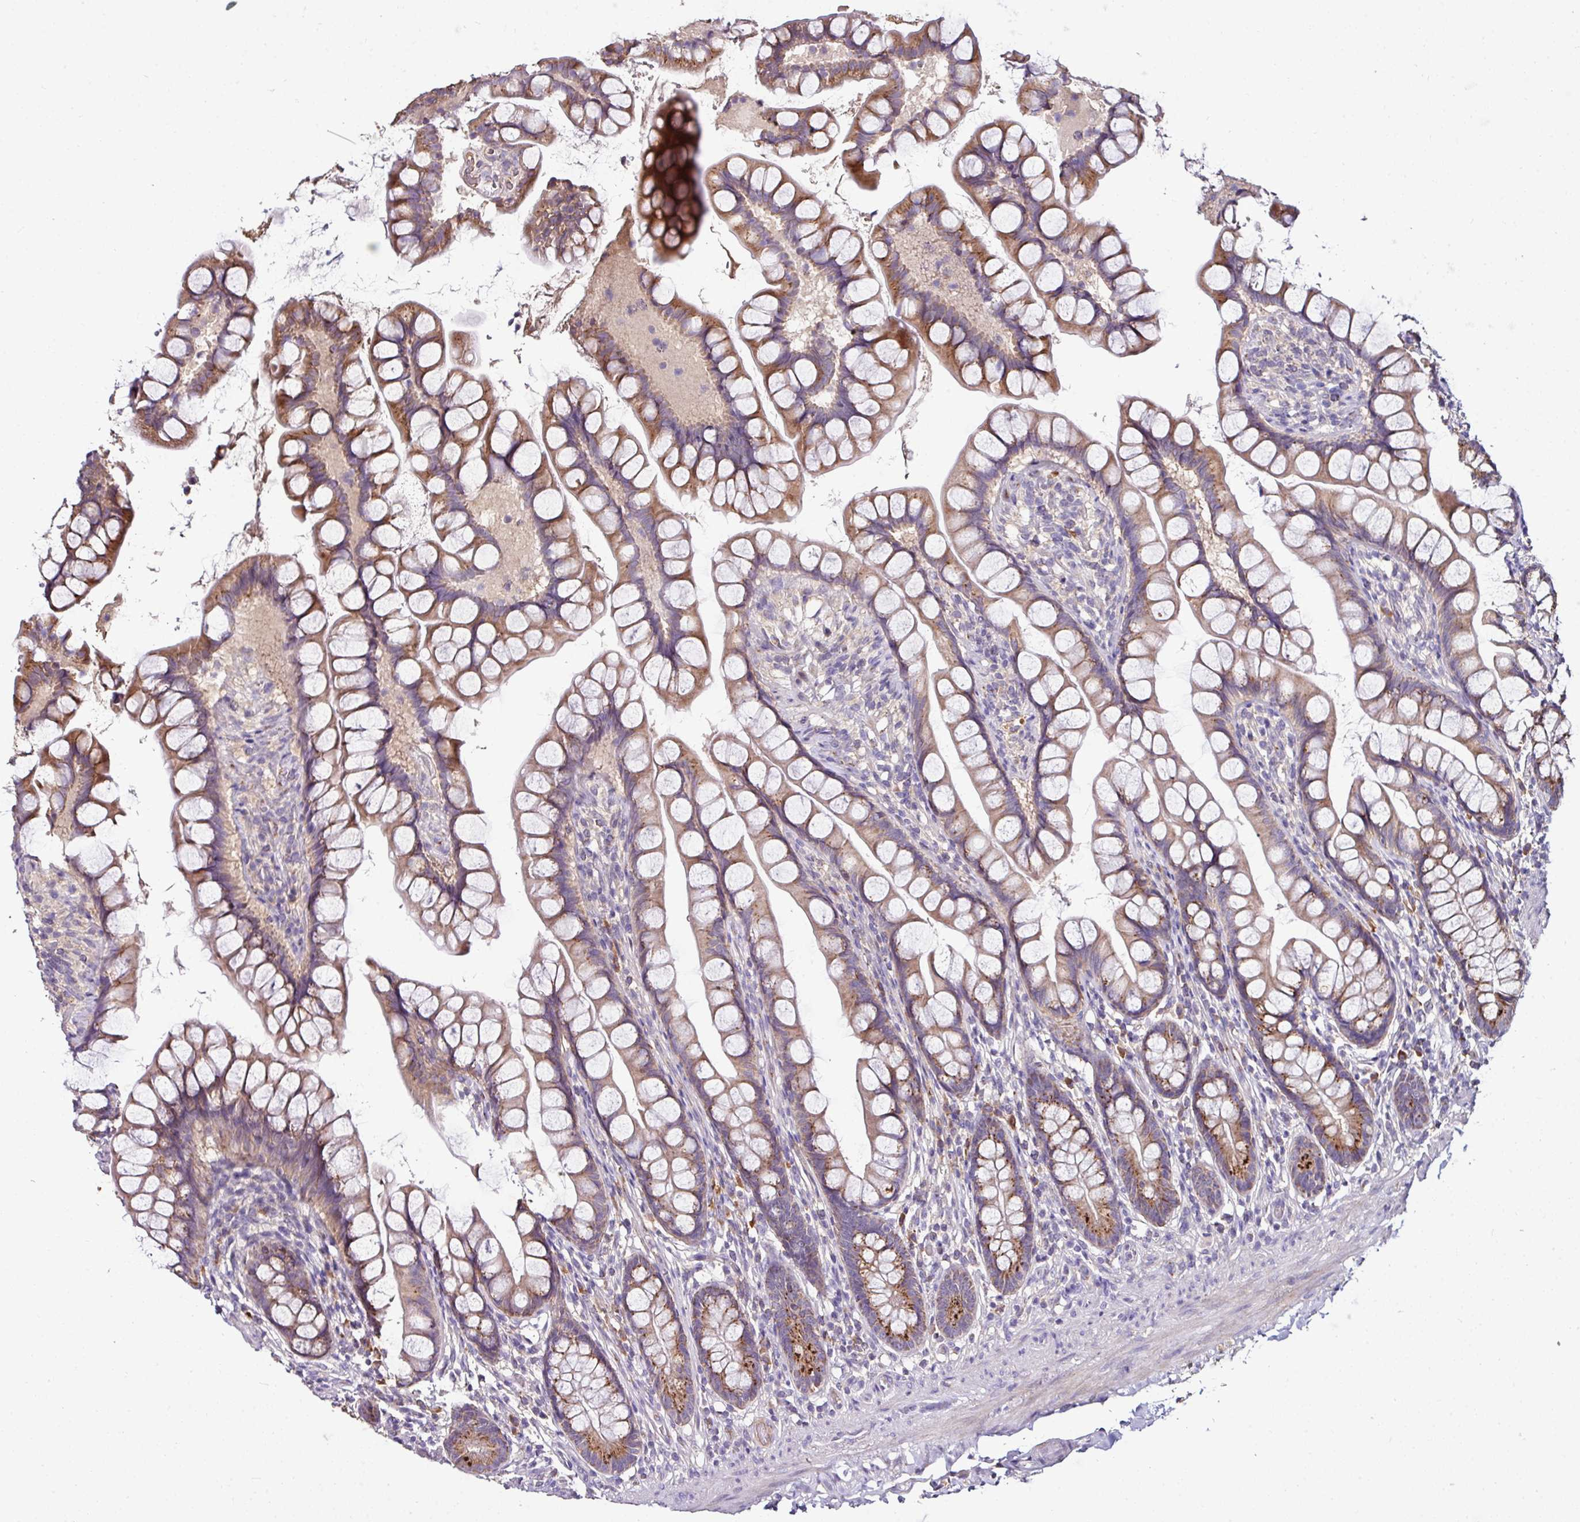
{"staining": {"intensity": "moderate", "quantity": ">75%", "location": "cytoplasmic/membranous"}, "tissue": "small intestine", "cell_type": "Glandular cells", "image_type": "normal", "snomed": [{"axis": "morphology", "description": "Normal tissue, NOS"}, {"axis": "topography", "description": "Small intestine"}], "caption": "Small intestine was stained to show a protein in brown. There is medium levels of moderate cytoplasmic/membranous positivity in approximately >75% of glandular cells. The protein of interest is stained brown, and the nuclei are stained in blue (DAB (3,3'-diaminobenzidine) IHC with brightfield microscopy, high magnification).", "gene": "CPD", "patient": {"sex": "male", "age": 70}}